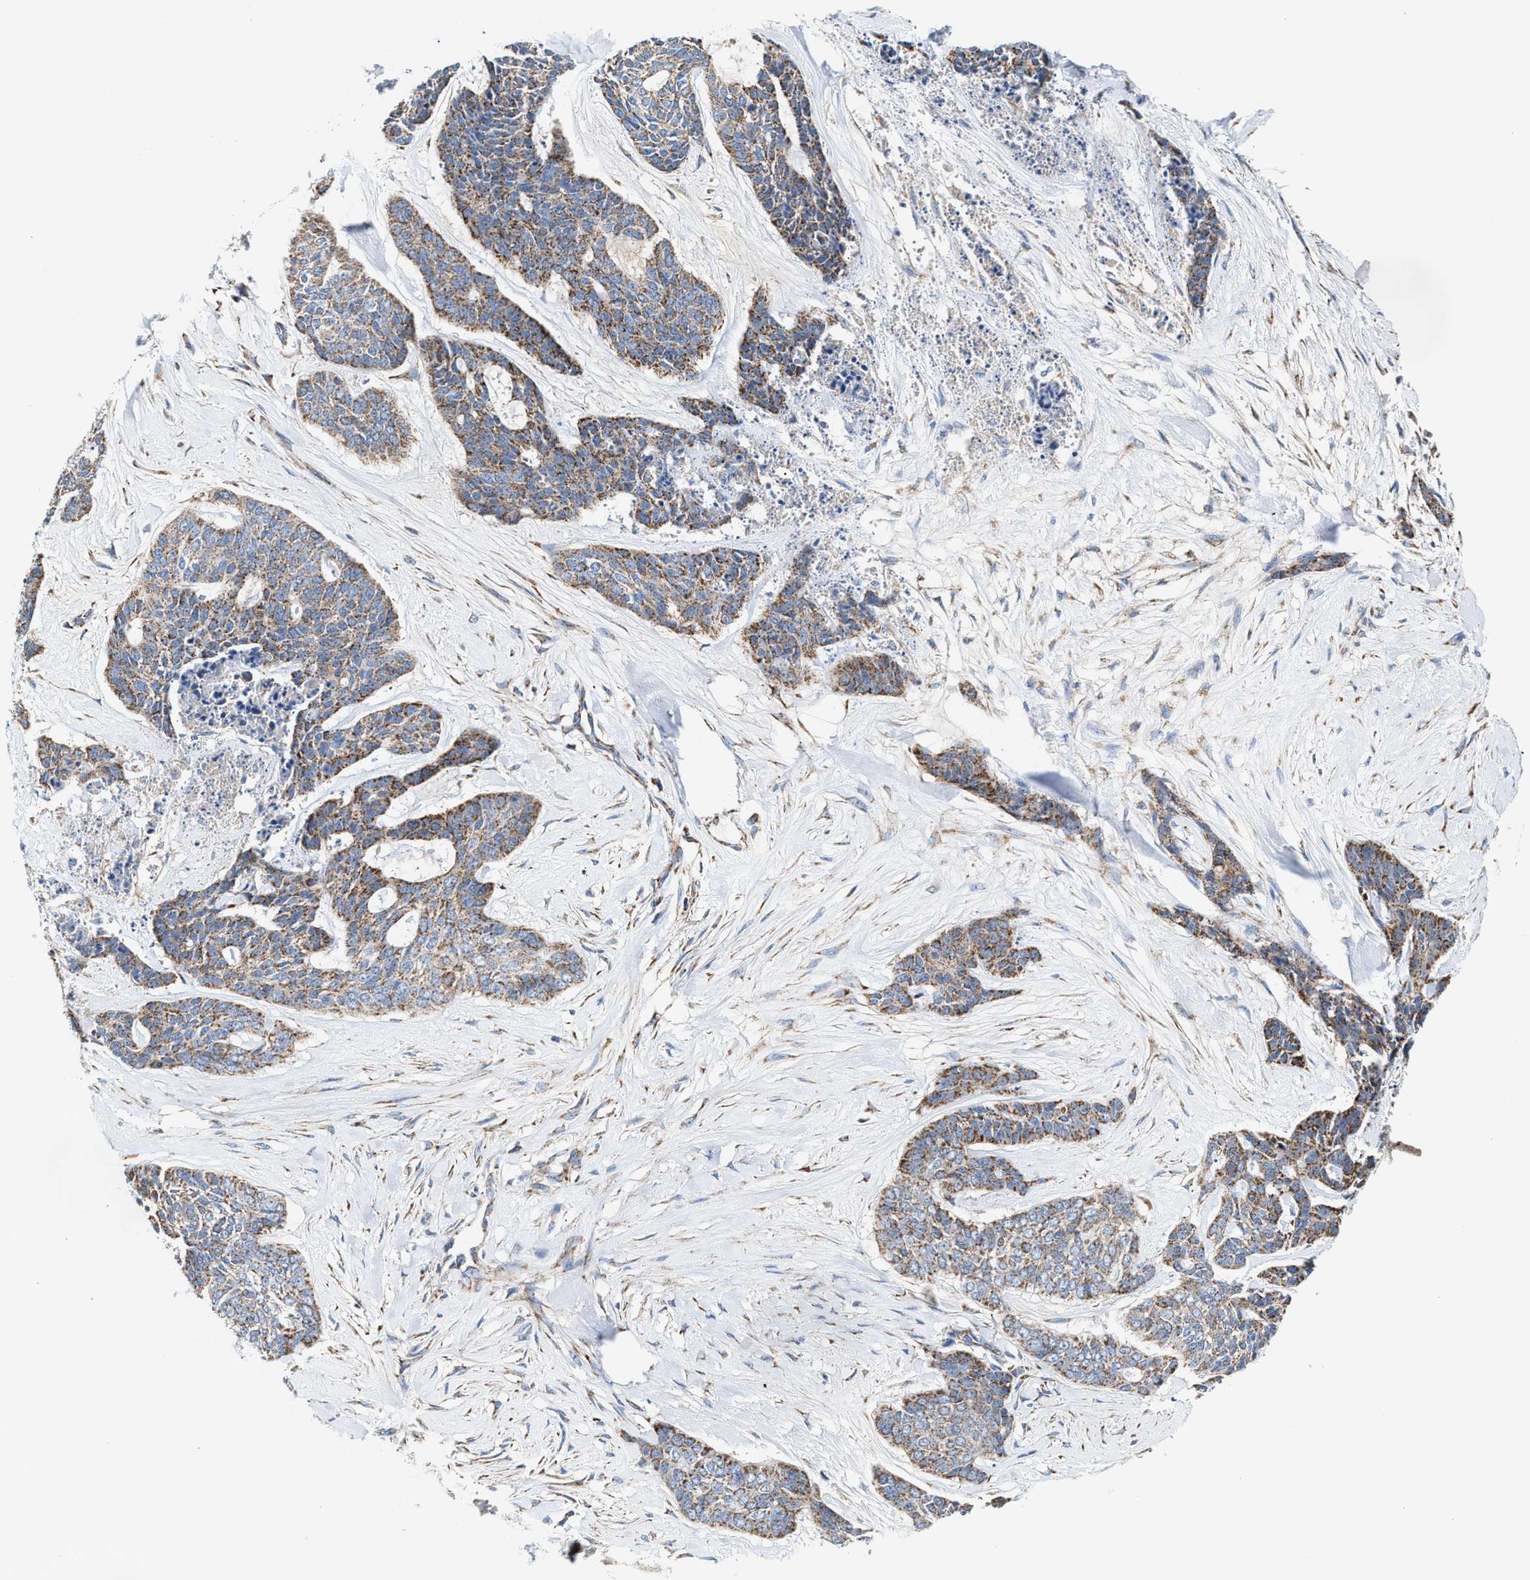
{"staining": {"intensity": "moderate", "quantity": ">75%", "location": "cytoplasmic/membranous"}, "tissue": "skin cancer", "cell_type": "Tumor cells", "image_type": "cancer", "snomed": [{"axis": "morphology", "description": "Basal cell carcinoma"}, {"axis": "topography", "description": "Skin"}], "caption": "Immunohistochemistry (IHC) (DAB) staining of skin cancer displays moderate cytoplasmic/membranous protein staining in approximately >75% of tumor cells. Immunohistochemistry stains the protein of interest in brown and the nuclei are stained blue.", "gene": "MECR", "patient": {"sex": "female", "age": 64}}